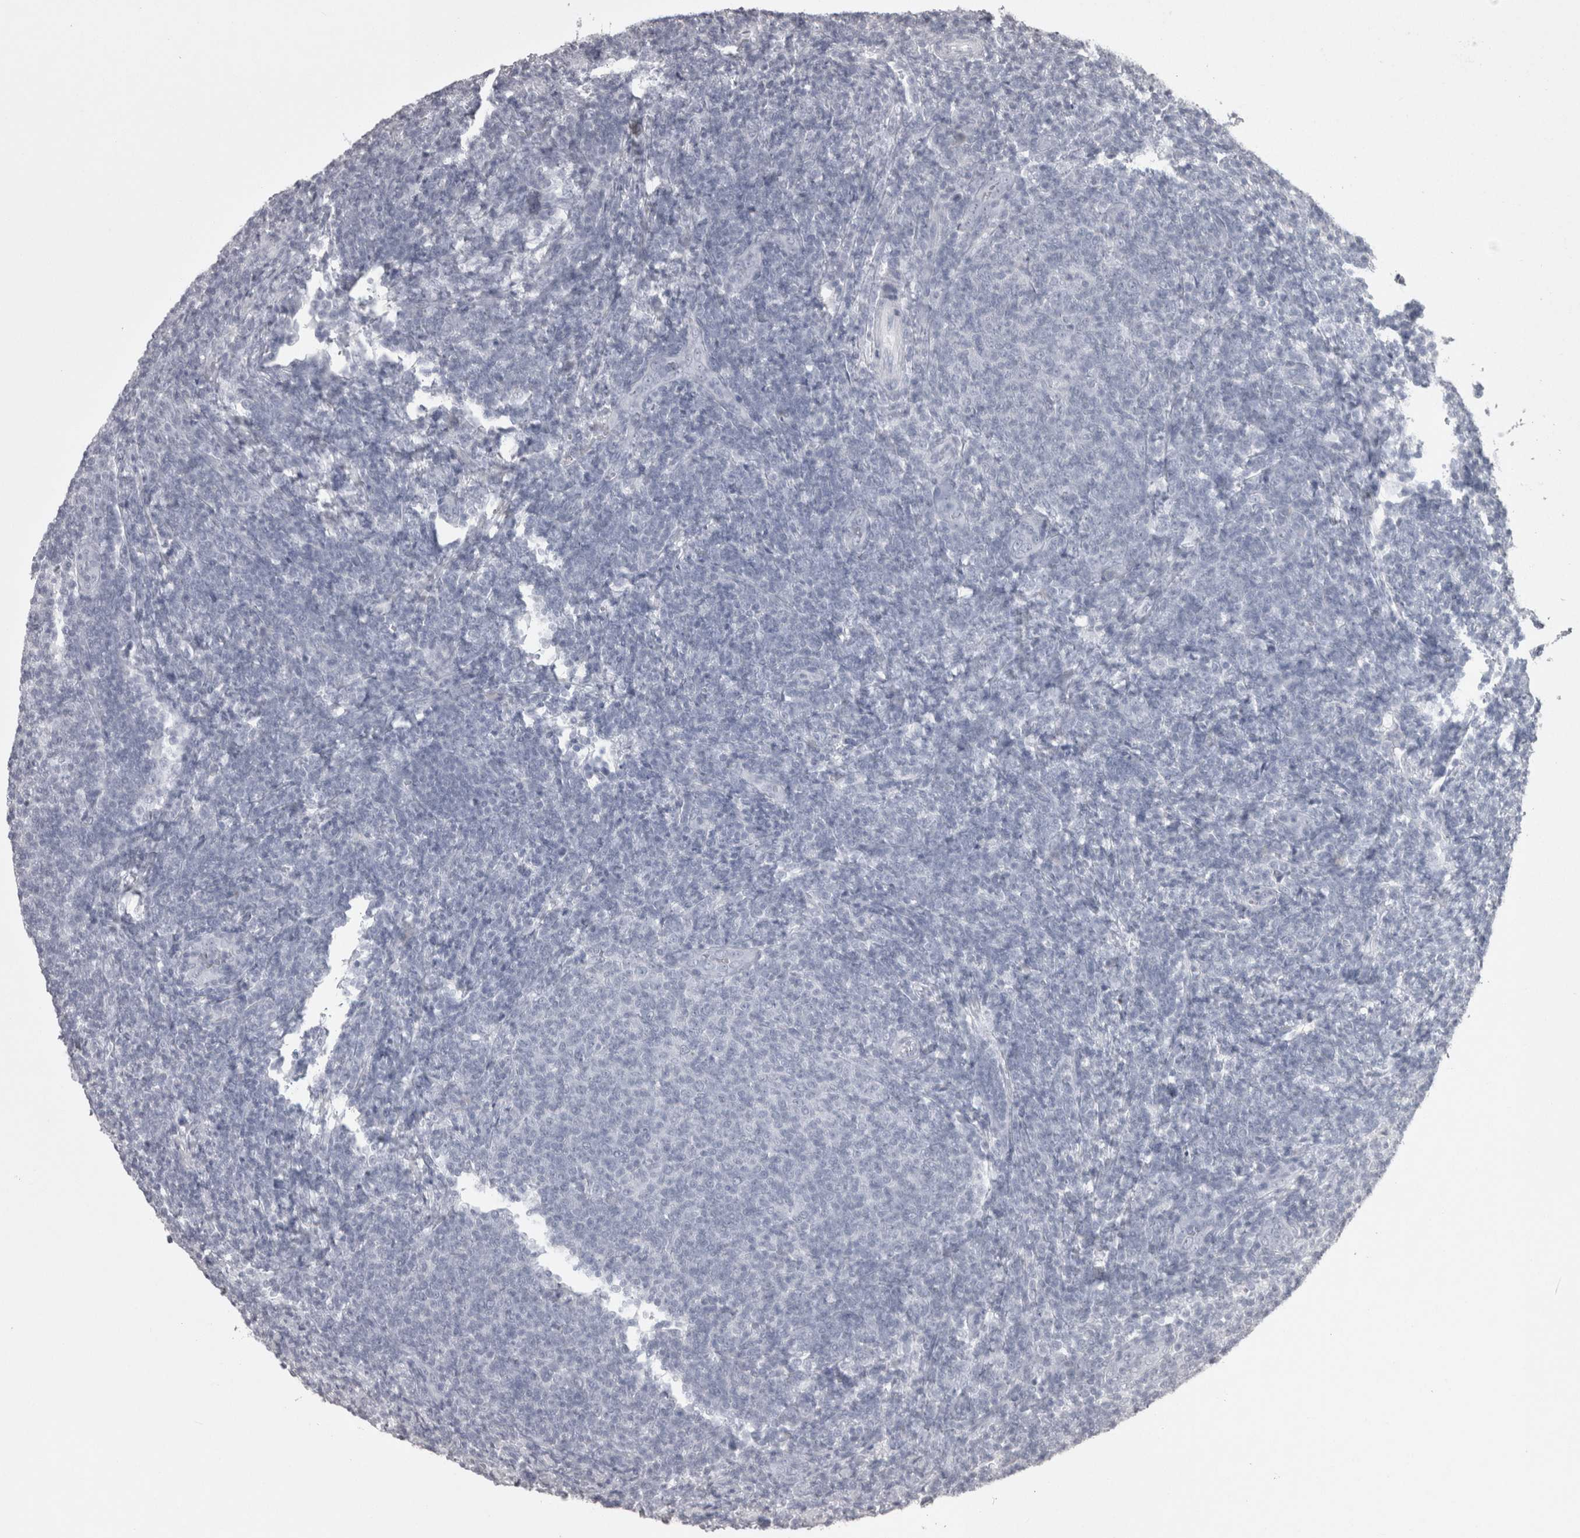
{"staining": {"intensity": "negative", "quantity": "none", "location": "none"}, "tissue": "lymphoma", "cell_type": "Tumor cells", "image_type": "cancer", "snomed": [{"axis": "morphology", "description": "Malignant lymphoma, non-Hodgkin's type, Low grade"}, {"axis": "topography", "description": "Lymph node"}], "caption": "Tumor cells are negative for protein expression in human malignant lymphoma, non-Hodgkin's type (low-grade). (DAB immunohistochemistry, high magnification).", "gene": "LAX1", "patient": {"sex": "male", "age": 66}}